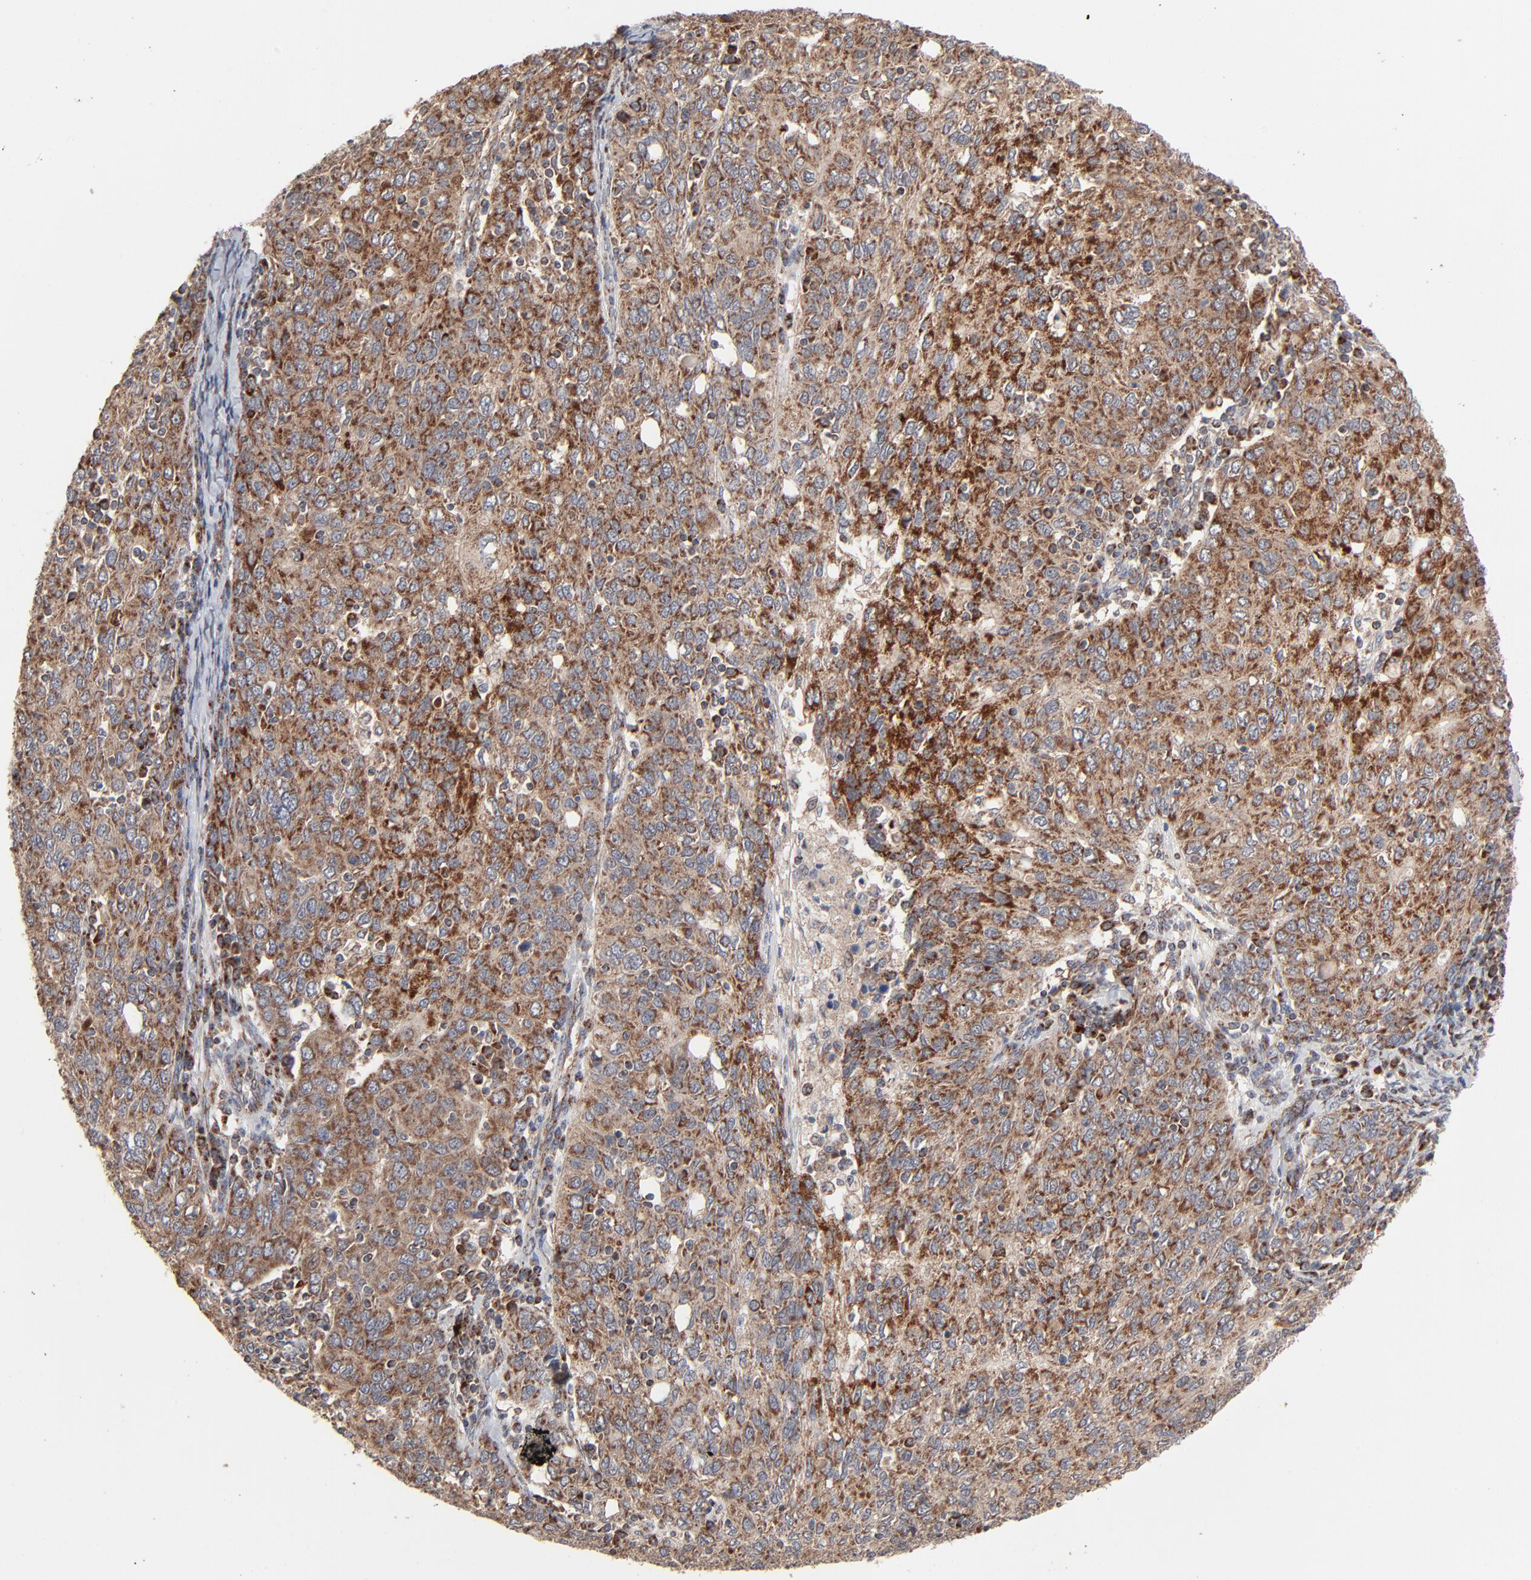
{"staining": {"intensity": "strong", "quantity": ">75%", "location": "cytoplasmic/membranous"}, "tissue": "ovarian cancer", "cell_type": "Tumor cells", "image_type": "cancer", "snomed": [{"axis": "morphology", "description": "Carcinoma, endometroid"}, {"axis": "topography", "description": "Ovary"}], "caption": "Tumor cells exhibit high levels of strong cytoplasmic/membranous positivity in about >75% of cells in human endometroid carcinoma (ovarian). The staining was performed using DAB, with brown indicating positive protein expression. Nuclei are stained blue with hematoxylin.", "gene": "ABLIM3", "patient": {"sex": "female", "age": 50}}